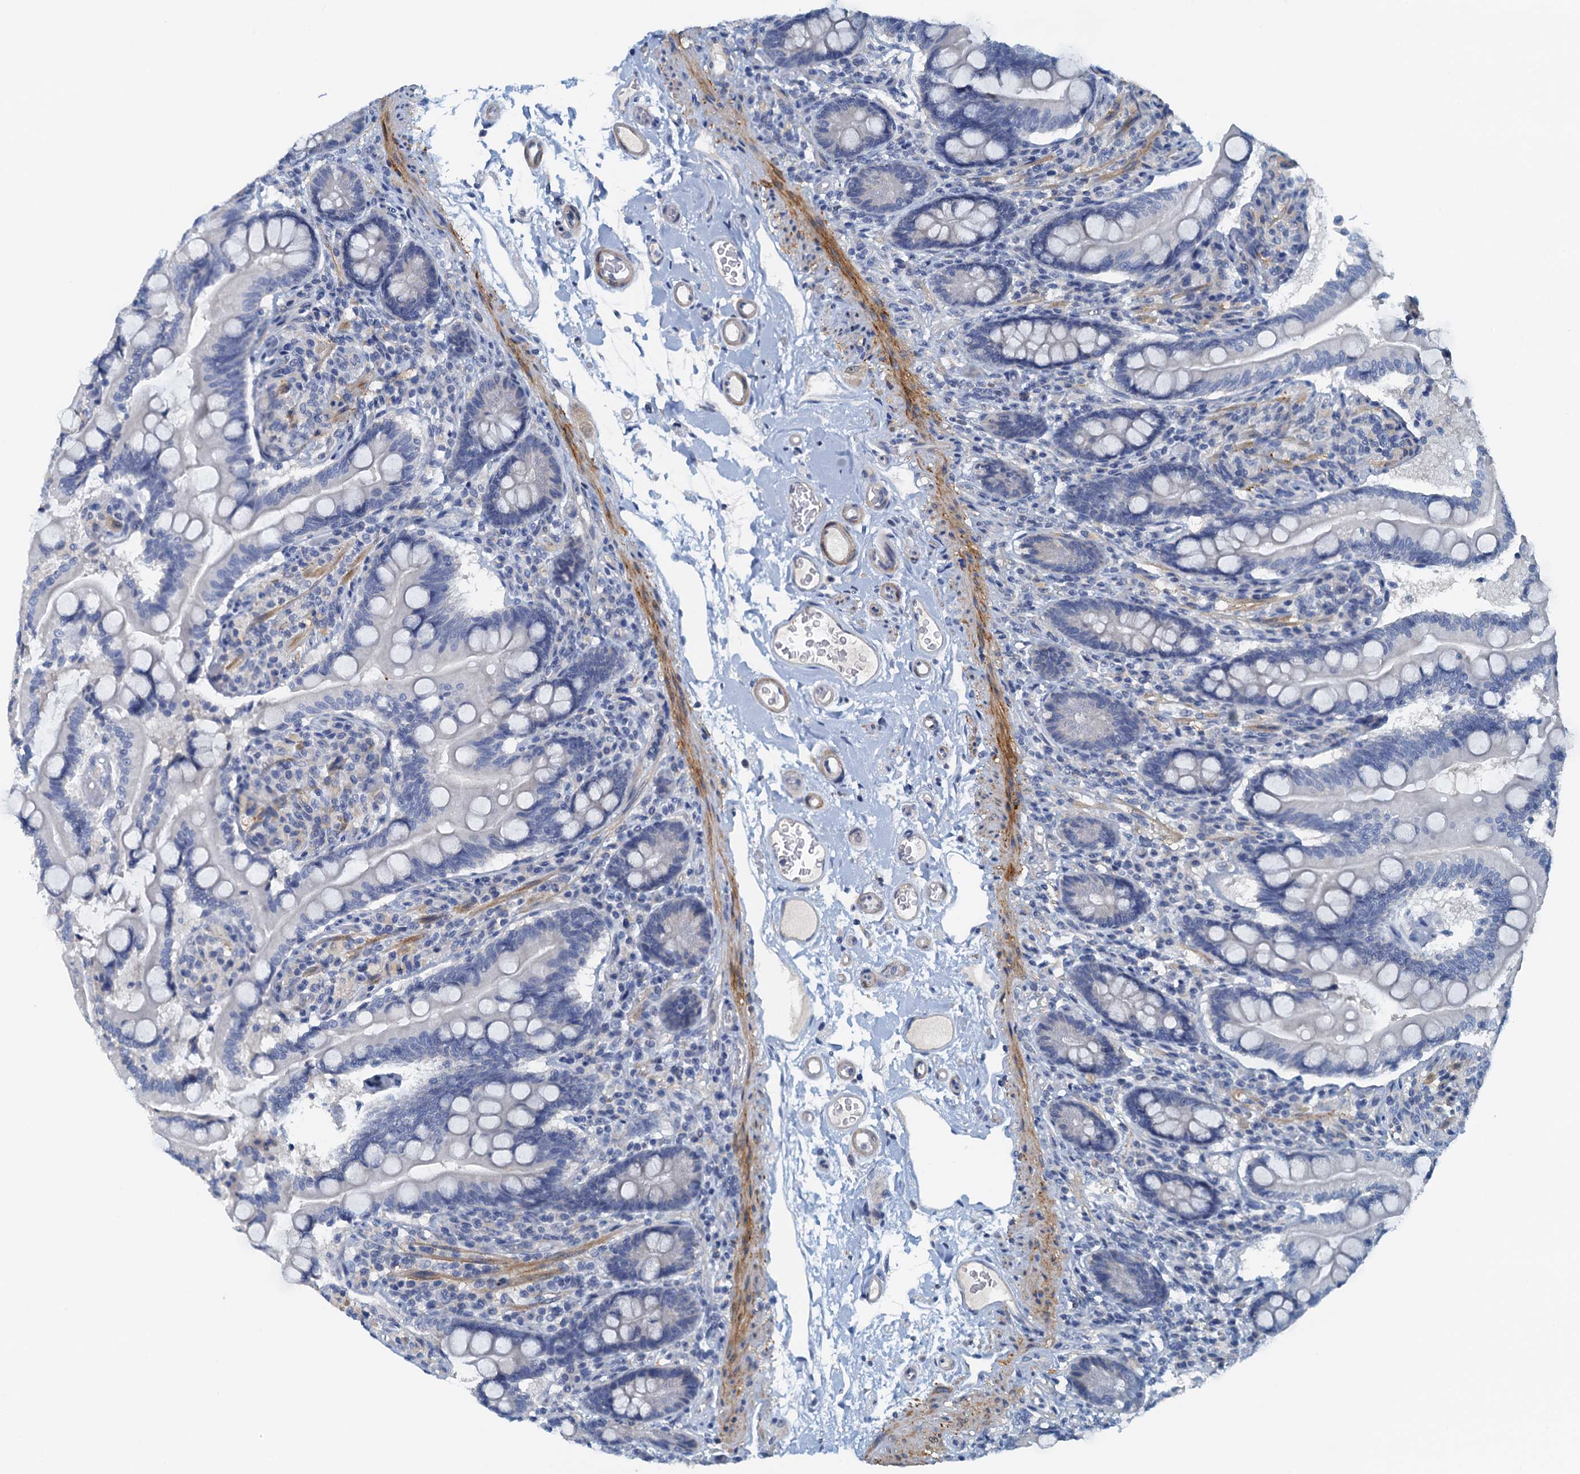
{"staining": {"intensity": "negative", "quantity": "none", "location": "none"}, "tissue": "small intestine", "cell_type": "Glandular cells", "image_type": "normal", "snomed": [{"axis": "morphology", "description": "Normal tissue, NOS"}, {"axis": "topography", "description": "Small intestine"}], "caption": "Immunohistochemistry image of benign small intestine stained for a protein (brown), which displays no staining in glandular cells. (DAB (3,3'-diaminobenzidine) immunohistochemistry, high magnification).", "gene": "DTD1", "patient": {"sex": "female", "age": 64}}